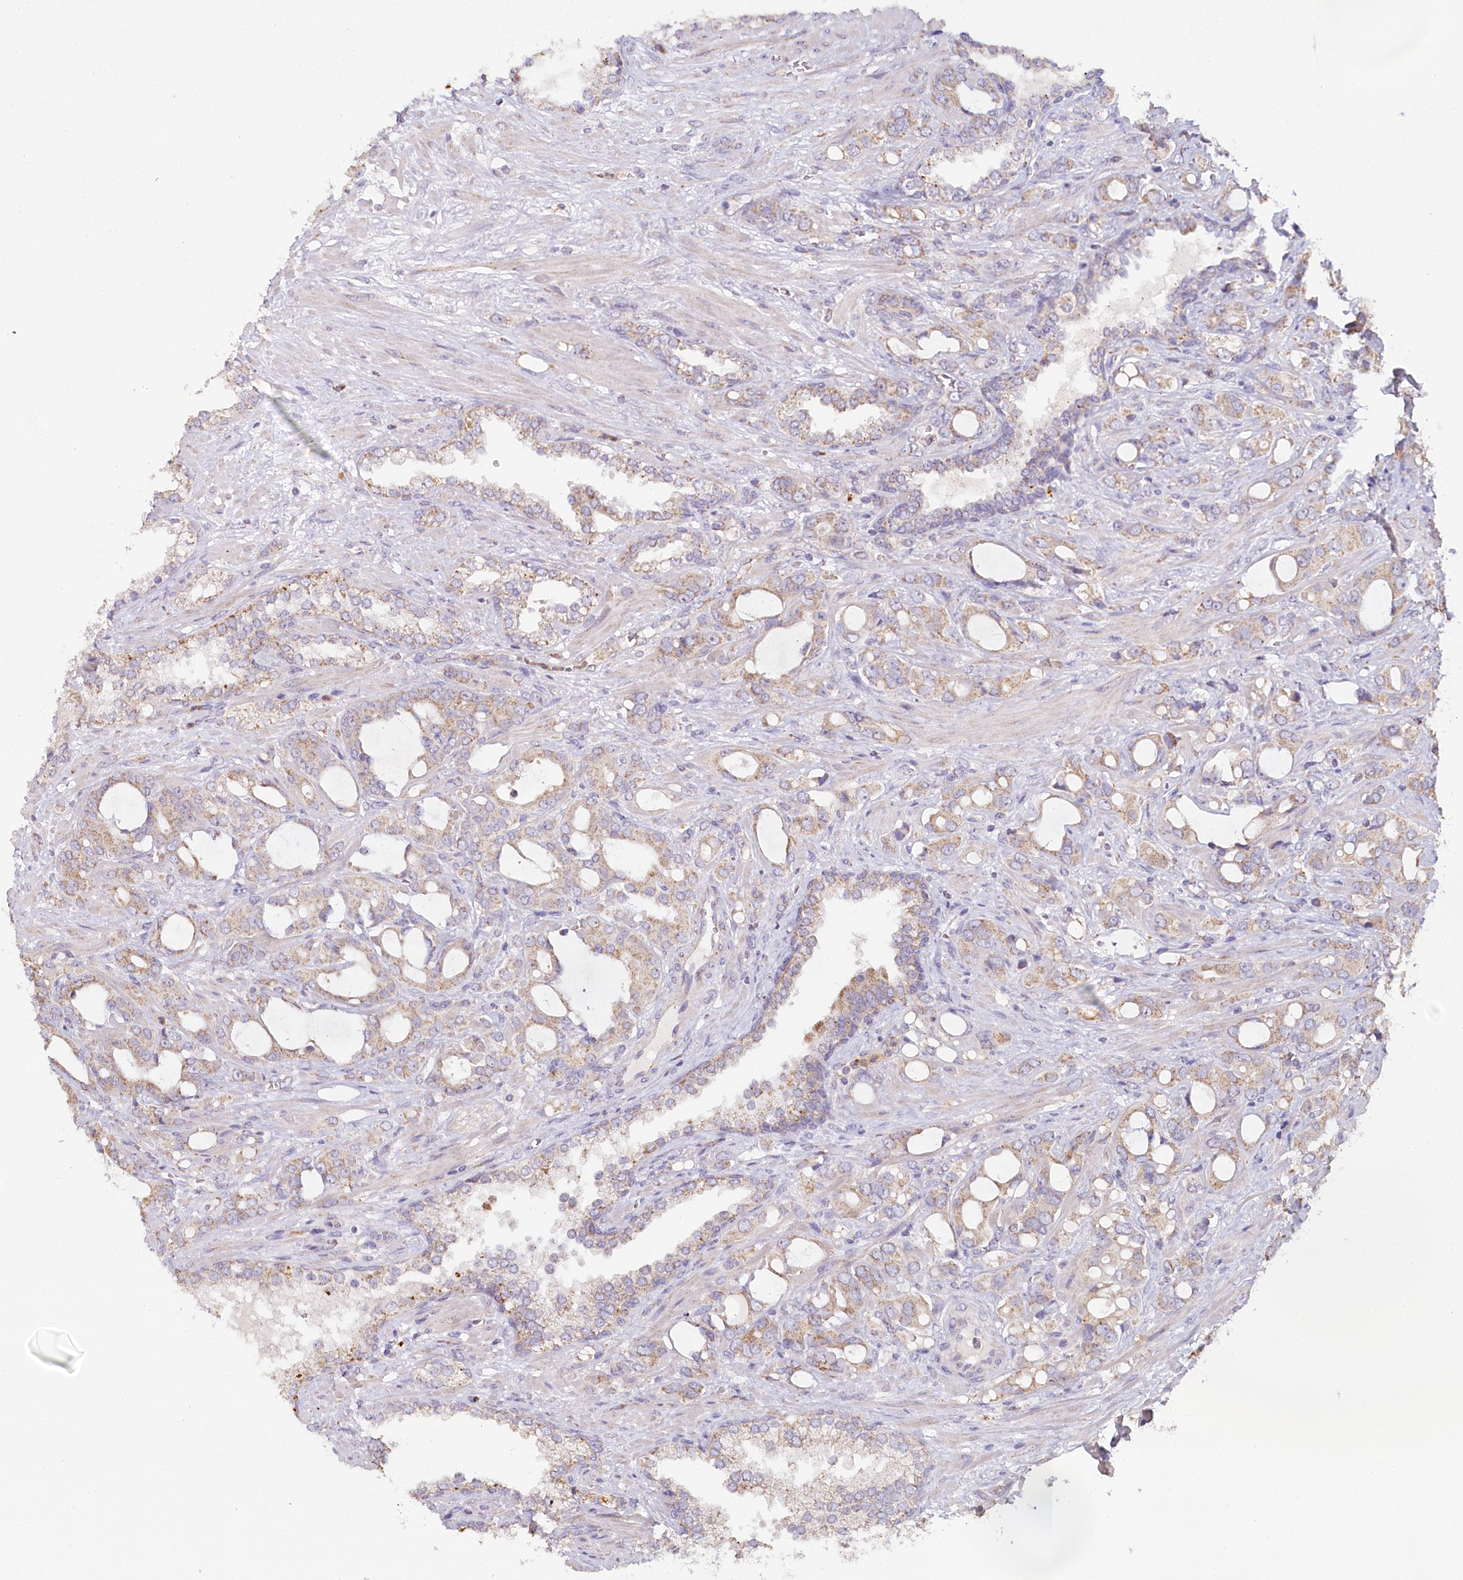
{"staining": {"intensity": "weak", "quantity": "25%-75%", "location": "cytoplasmic/membranous"}, "tissue": "prostate cancer", "cell_type": "Tumor cells", "image_type": "cancer", "snomed": [{"axis": "morphology", "description": "Adenocarcinoma, High grade"}, {"axis": "topography", "description": "Prostate"}], "caption": "A micrograph of adenocarcinoma (high-grade) (prostate) stained for a protein shows weak cytoplasmic/membranous brown staining in tumor cells.", "gene": "MMP25", "patient": {"sex": "male", "age": 72}}